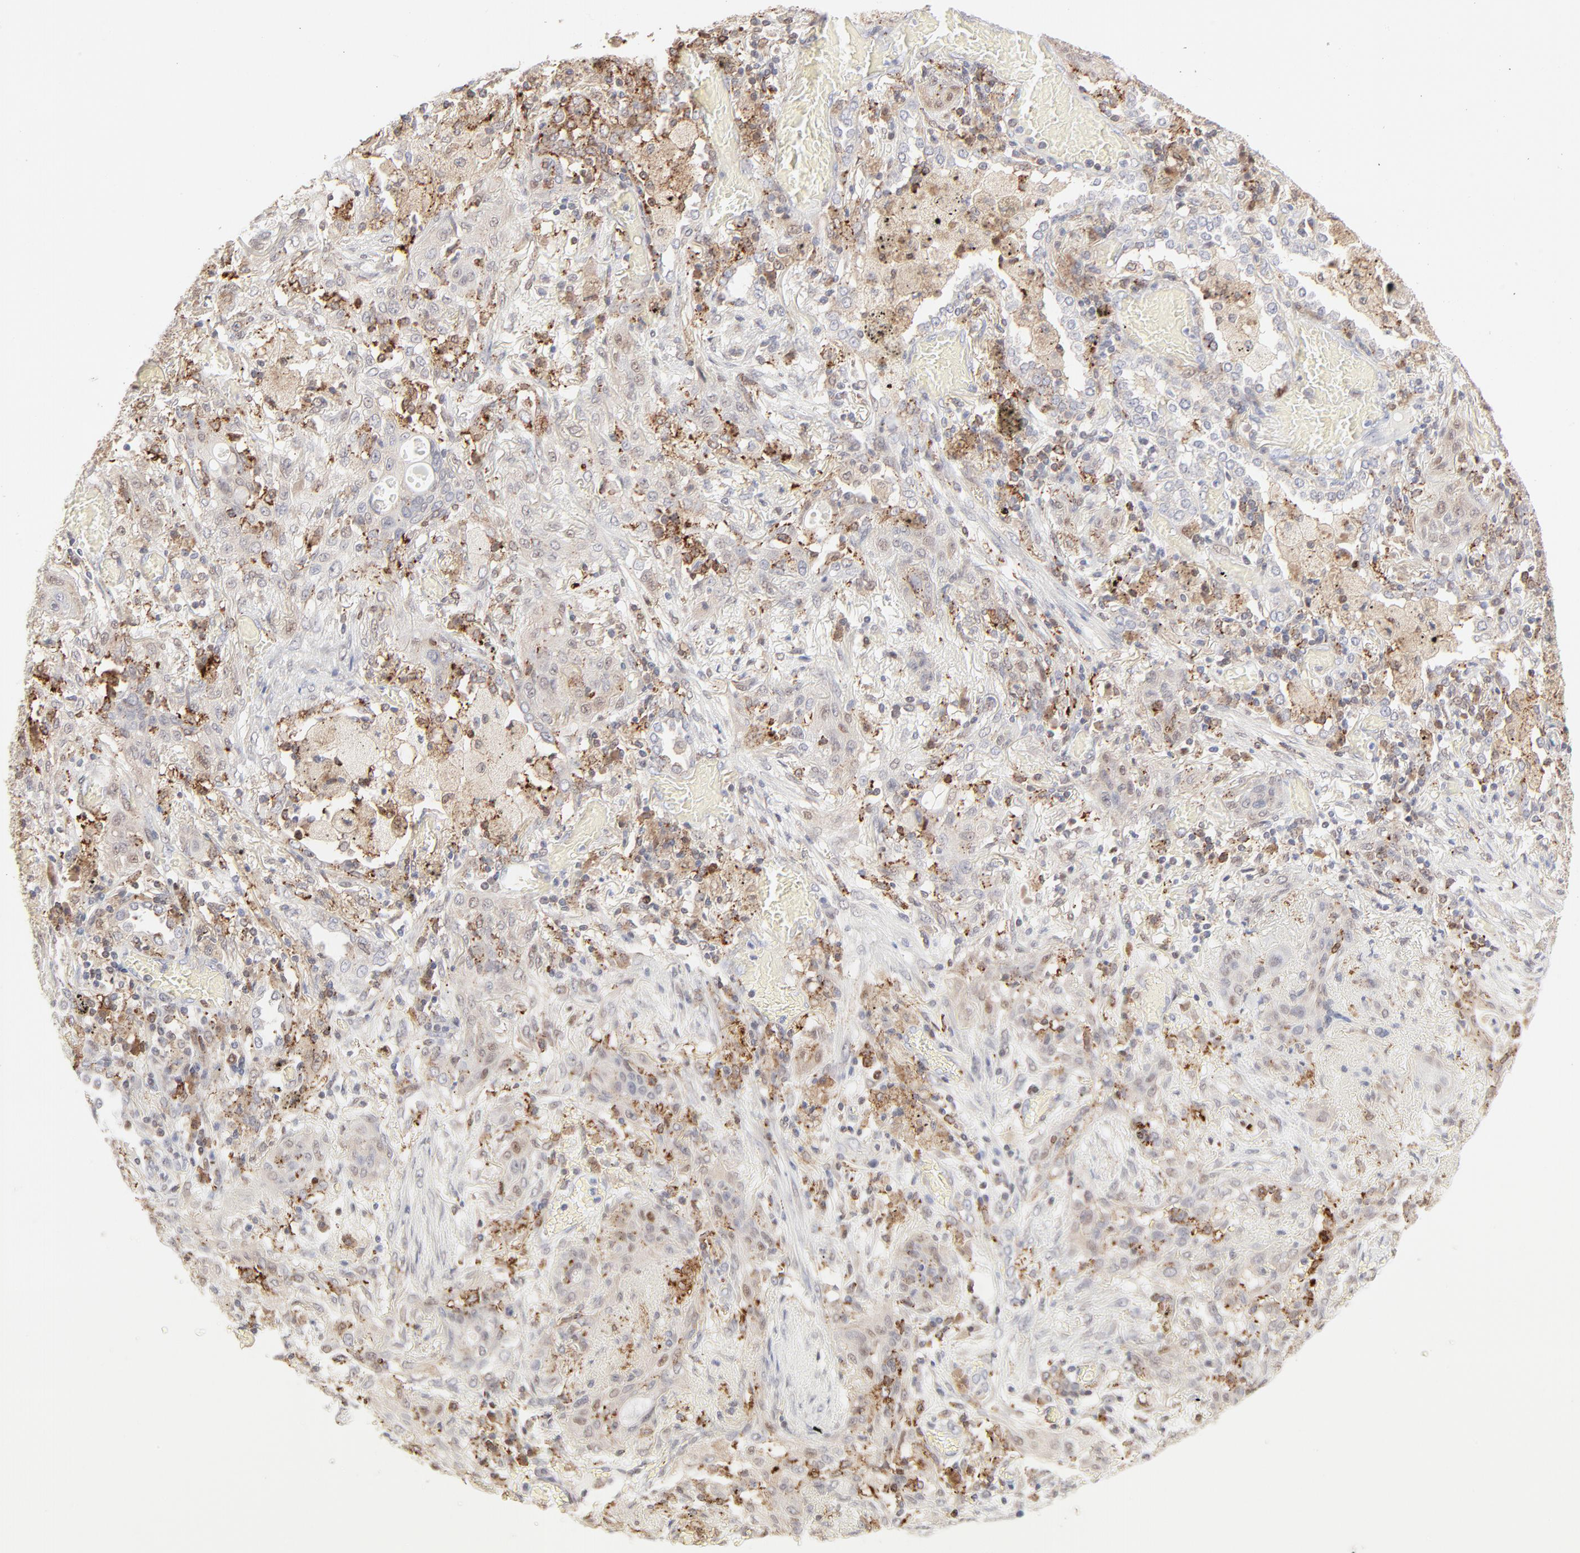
{"staining": {"intensity": "negative", "quantity": "none", "location": "none"}, "tissue": "lung cancer", "cell_type": "Tumor cells", "image_type": "cancer", "snomed": [{"axis": "morphology", "description": "Squamous cell carcinoma, NOS"}, {"axis": "topography", "description": "Lung"}], "caption": "Tumor cells show no significant protein positivity in squamous cell carcinoma (lung).", "gene": "CDK6", "patient": {"sex": "female", "age": 47}}